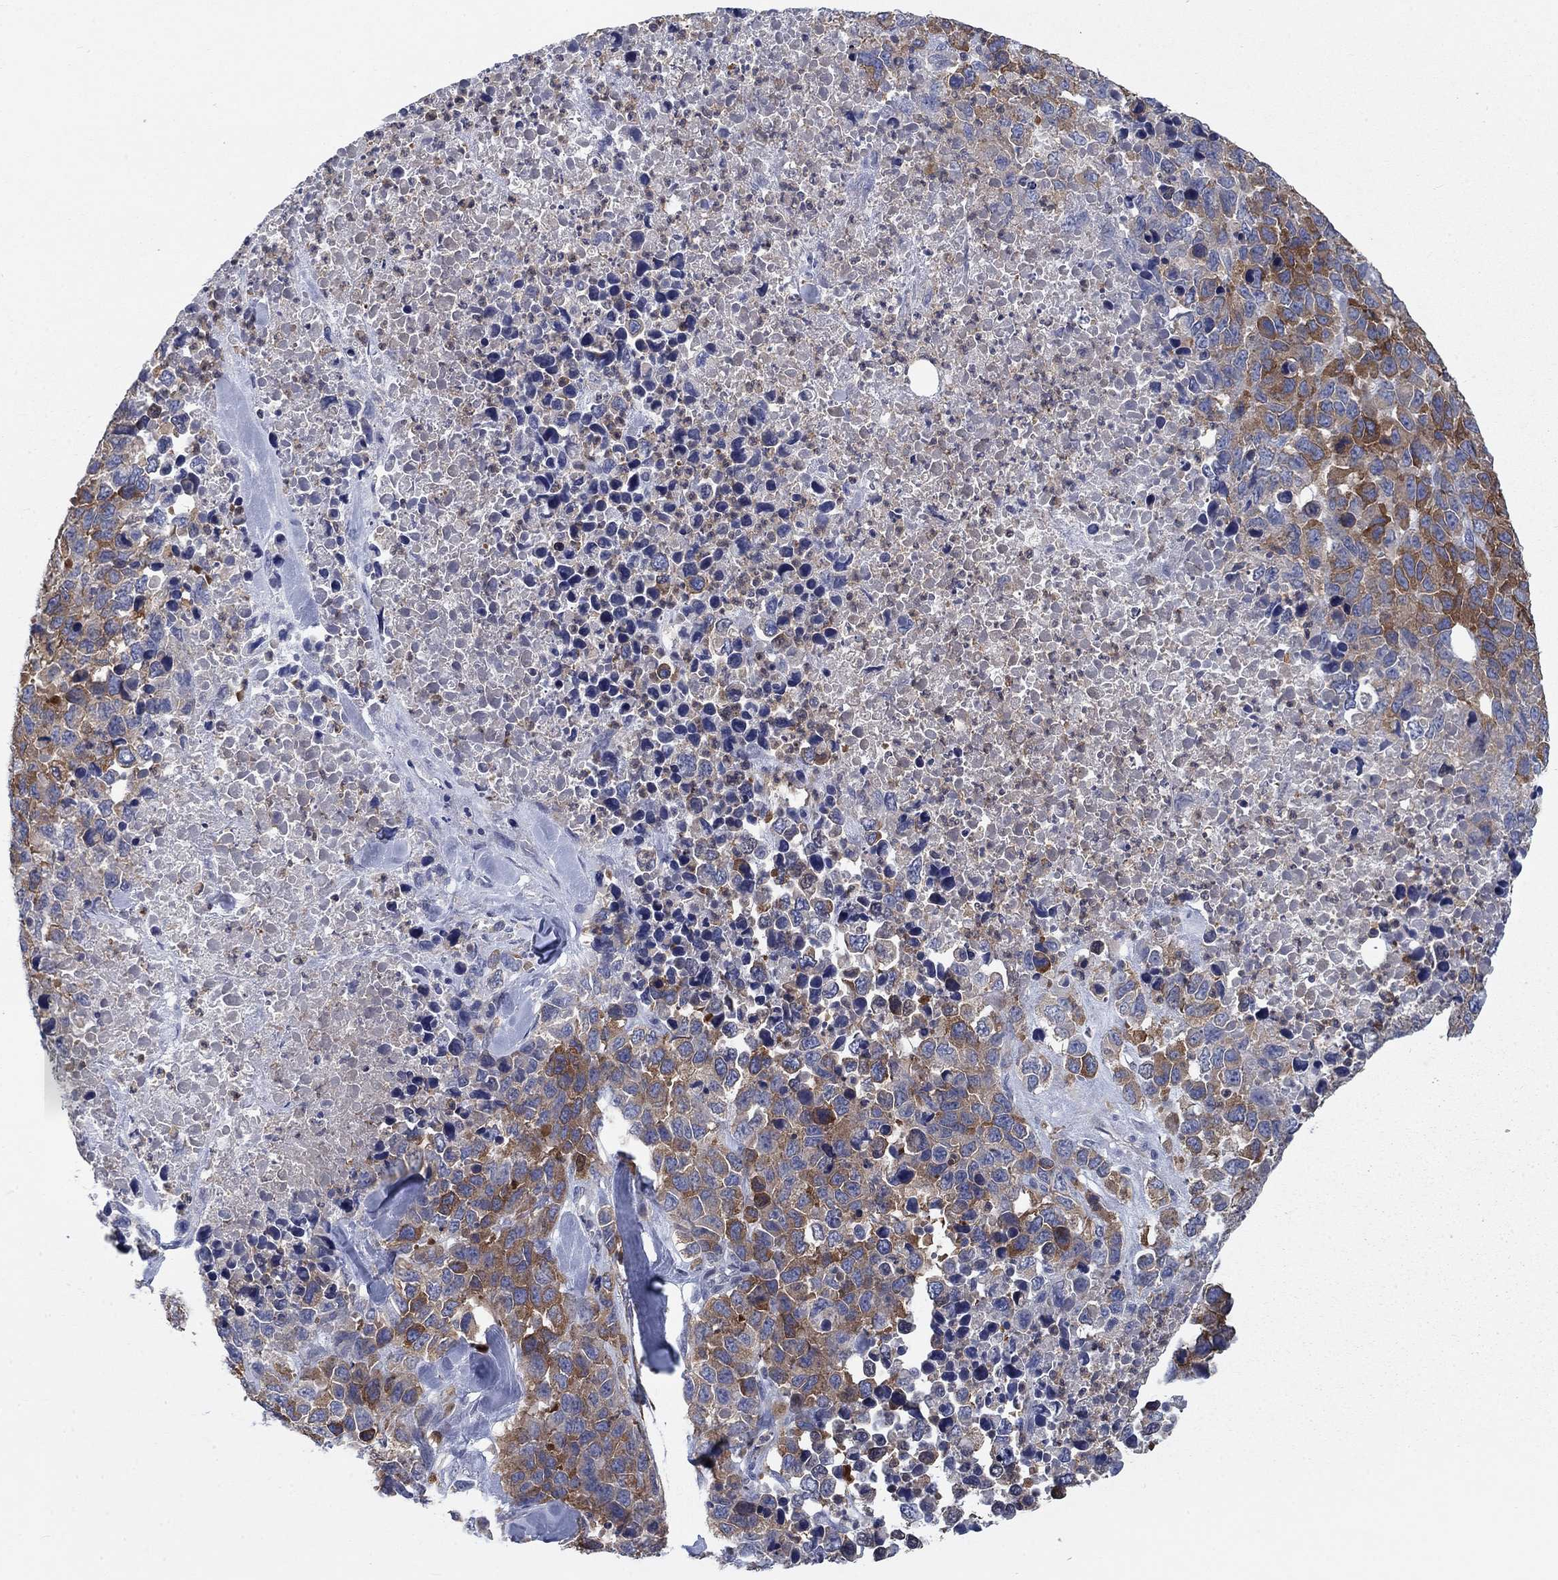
{"staining": {"intensity": "moderate", "quantity": ">75%", "location": "cytoplasmic/membranous"}, "tissue": "melanoma", "cell_type": "Tumor cells", "image_type": "cancer", "snomed": [{"axis": "morphology", "description": "Malignant melanoma, Metastatic site"}, {"axis": "topography", "description": "Skin"}], "caption": "There is medium levels of moderate cytoplasmic/membranous positivity in tumor cells of melanoma, as demonstrated by immunohistochemical staining (brown color).", "gene": "KIF15", "patient": {"sex": "male", "age": 84}}